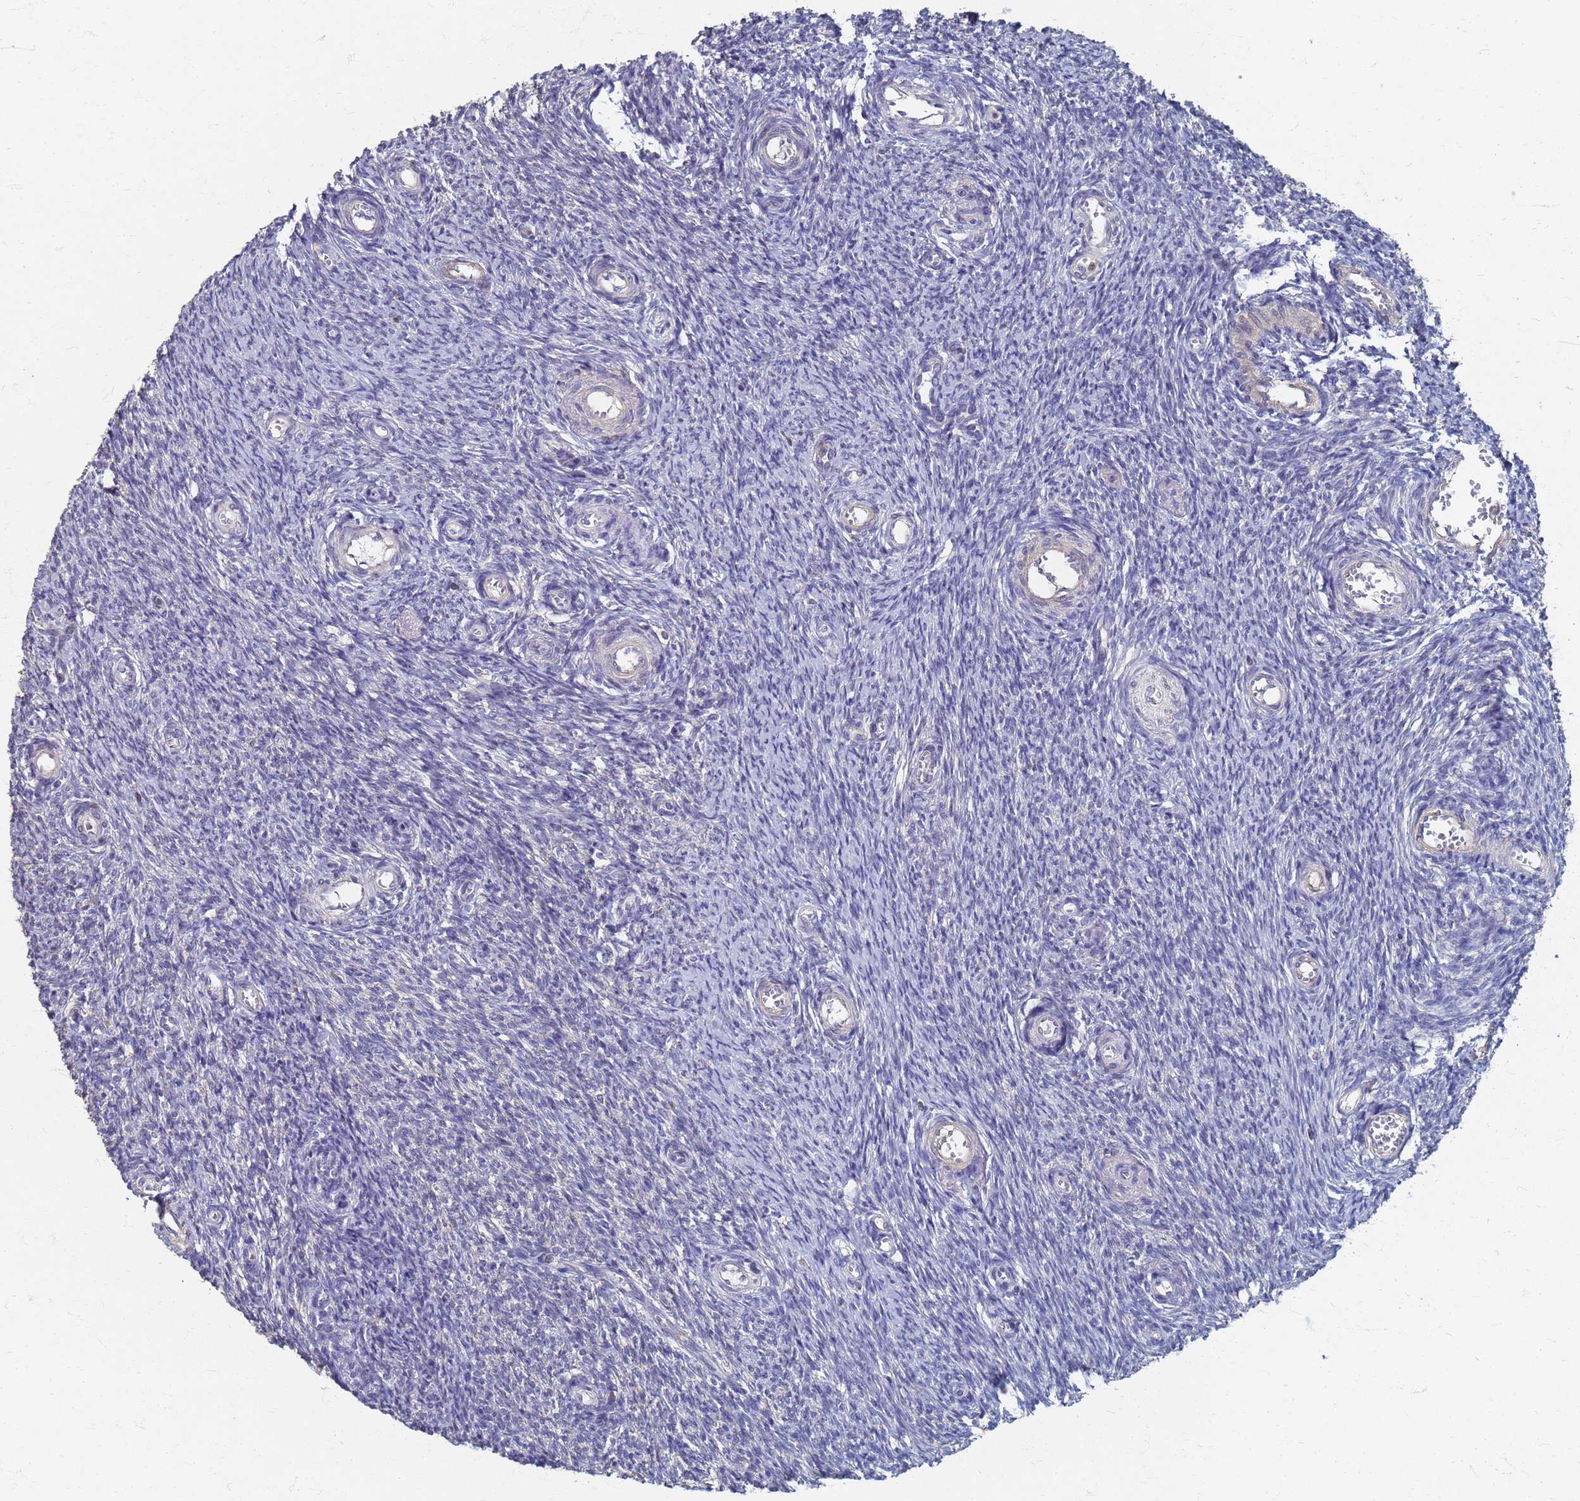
{"staining": {"intensity": "negative", "quantity": "none", "location": "none"}, "tissue": "ovary", "cell_type": "Ovarian stroma cells", "image_type": "normal", "snomed": [{"axis": "morphology", "description": "Normal tissue, NOS"}, {"axis": "topography", "description": "Ovary"}], "caption": "Histopathology image shows no protein staining in ovarian stroma cells of unremarkable ovary. (Brightfield microscopy of DAB (3,3'-diaminobenzidine) IHC at high magnification).", "gene": "KRCC1", "patient": {"sex": "female", "age": 44}}